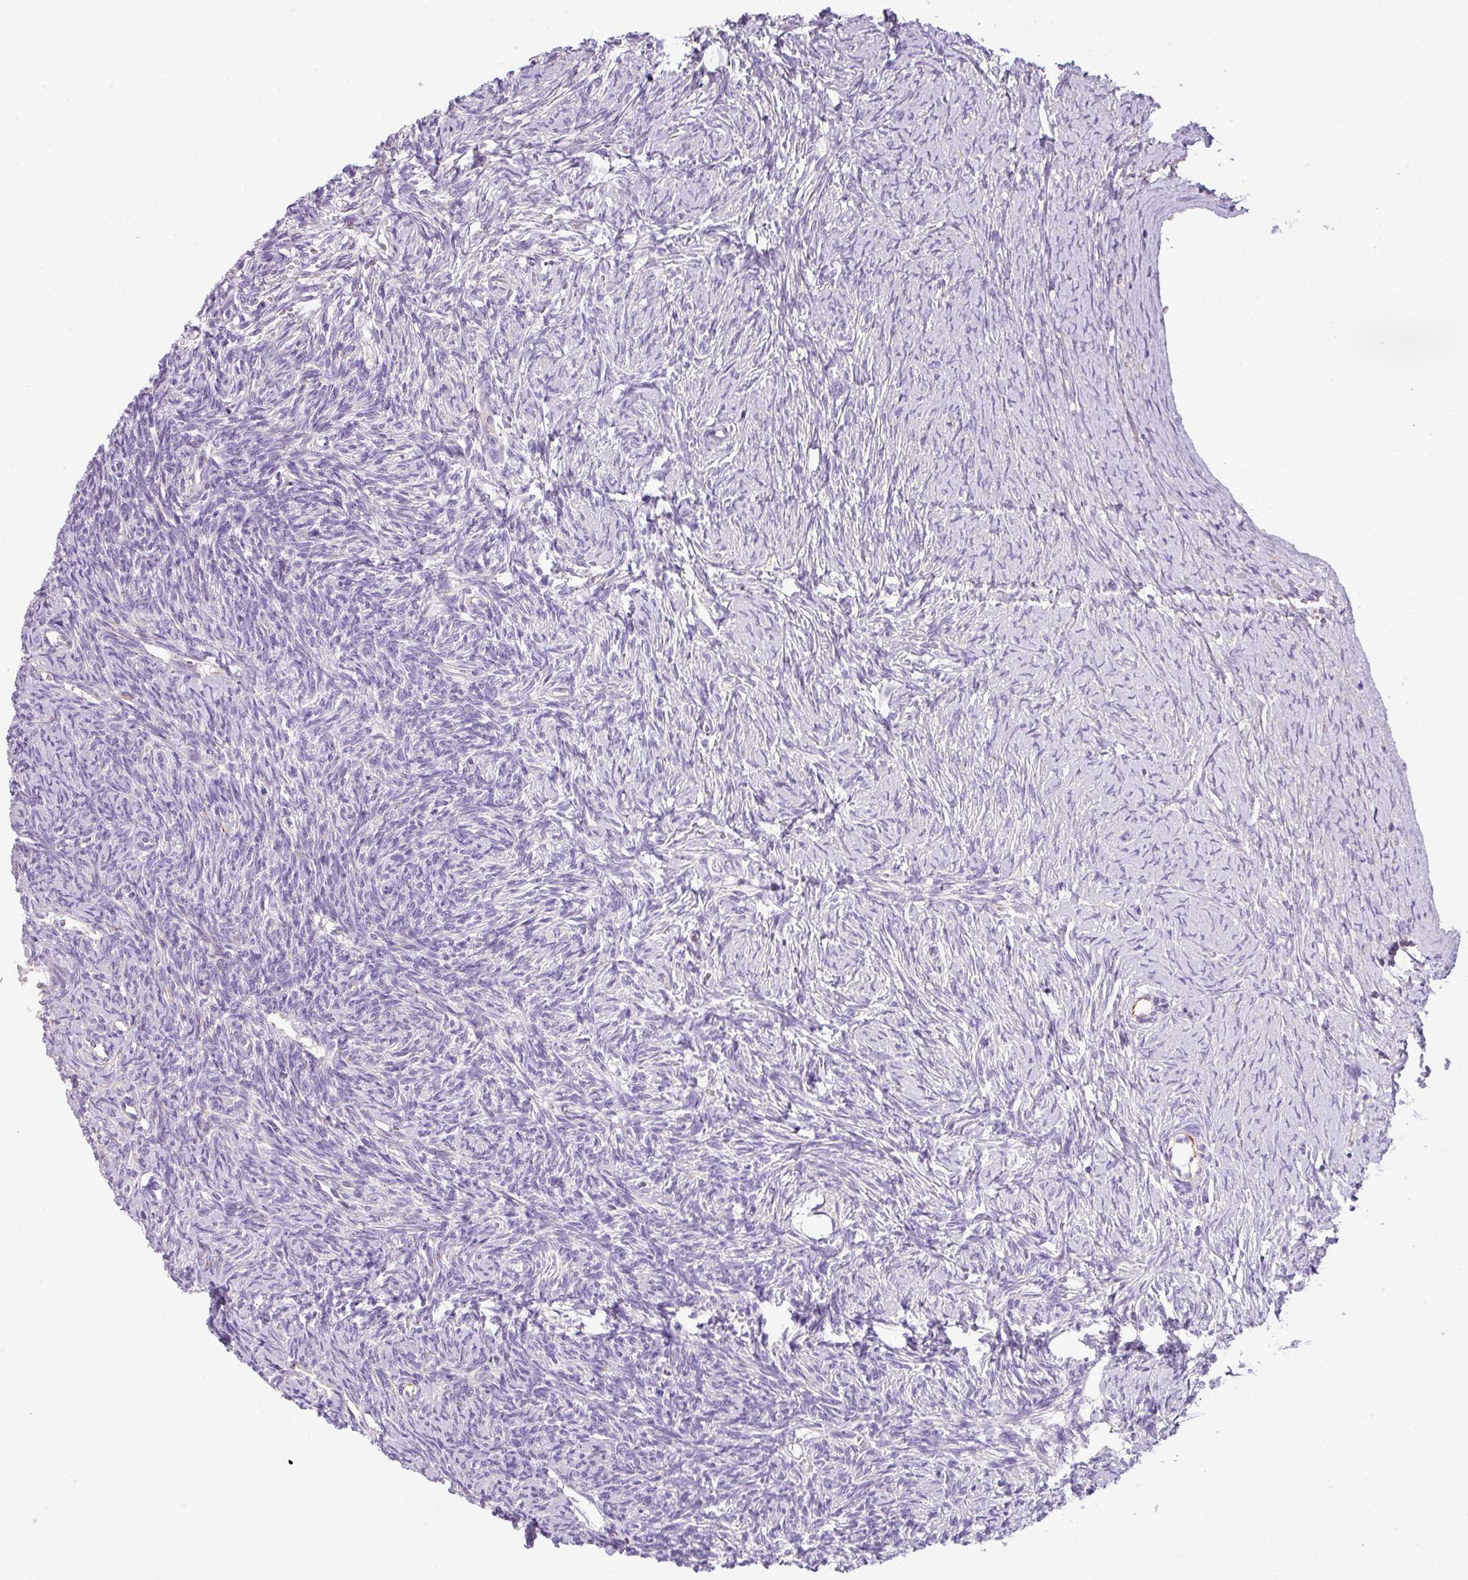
{"staining": {"intensity": "moderate", "quantity": "<25%", "location": "cytoplasmic/membranous"}, "tissue": "ovary", "cell_type": "Ovarian stroma cells", "image_type": "normal", "snomed": [{"axis": "morphology", "description": "Normal tissue, NOS"}, {"axis": "topography", "description": "Ovary"}], "caption": "Approximately <25% of ovarian stroma cells in normal human ovary show moderate cytoplasmic/membranous protein staining as visualized by brown immunohistochemical staining.", "gene": "ENSG00000273748", "patient": {"sex": "female", "age": 39}}